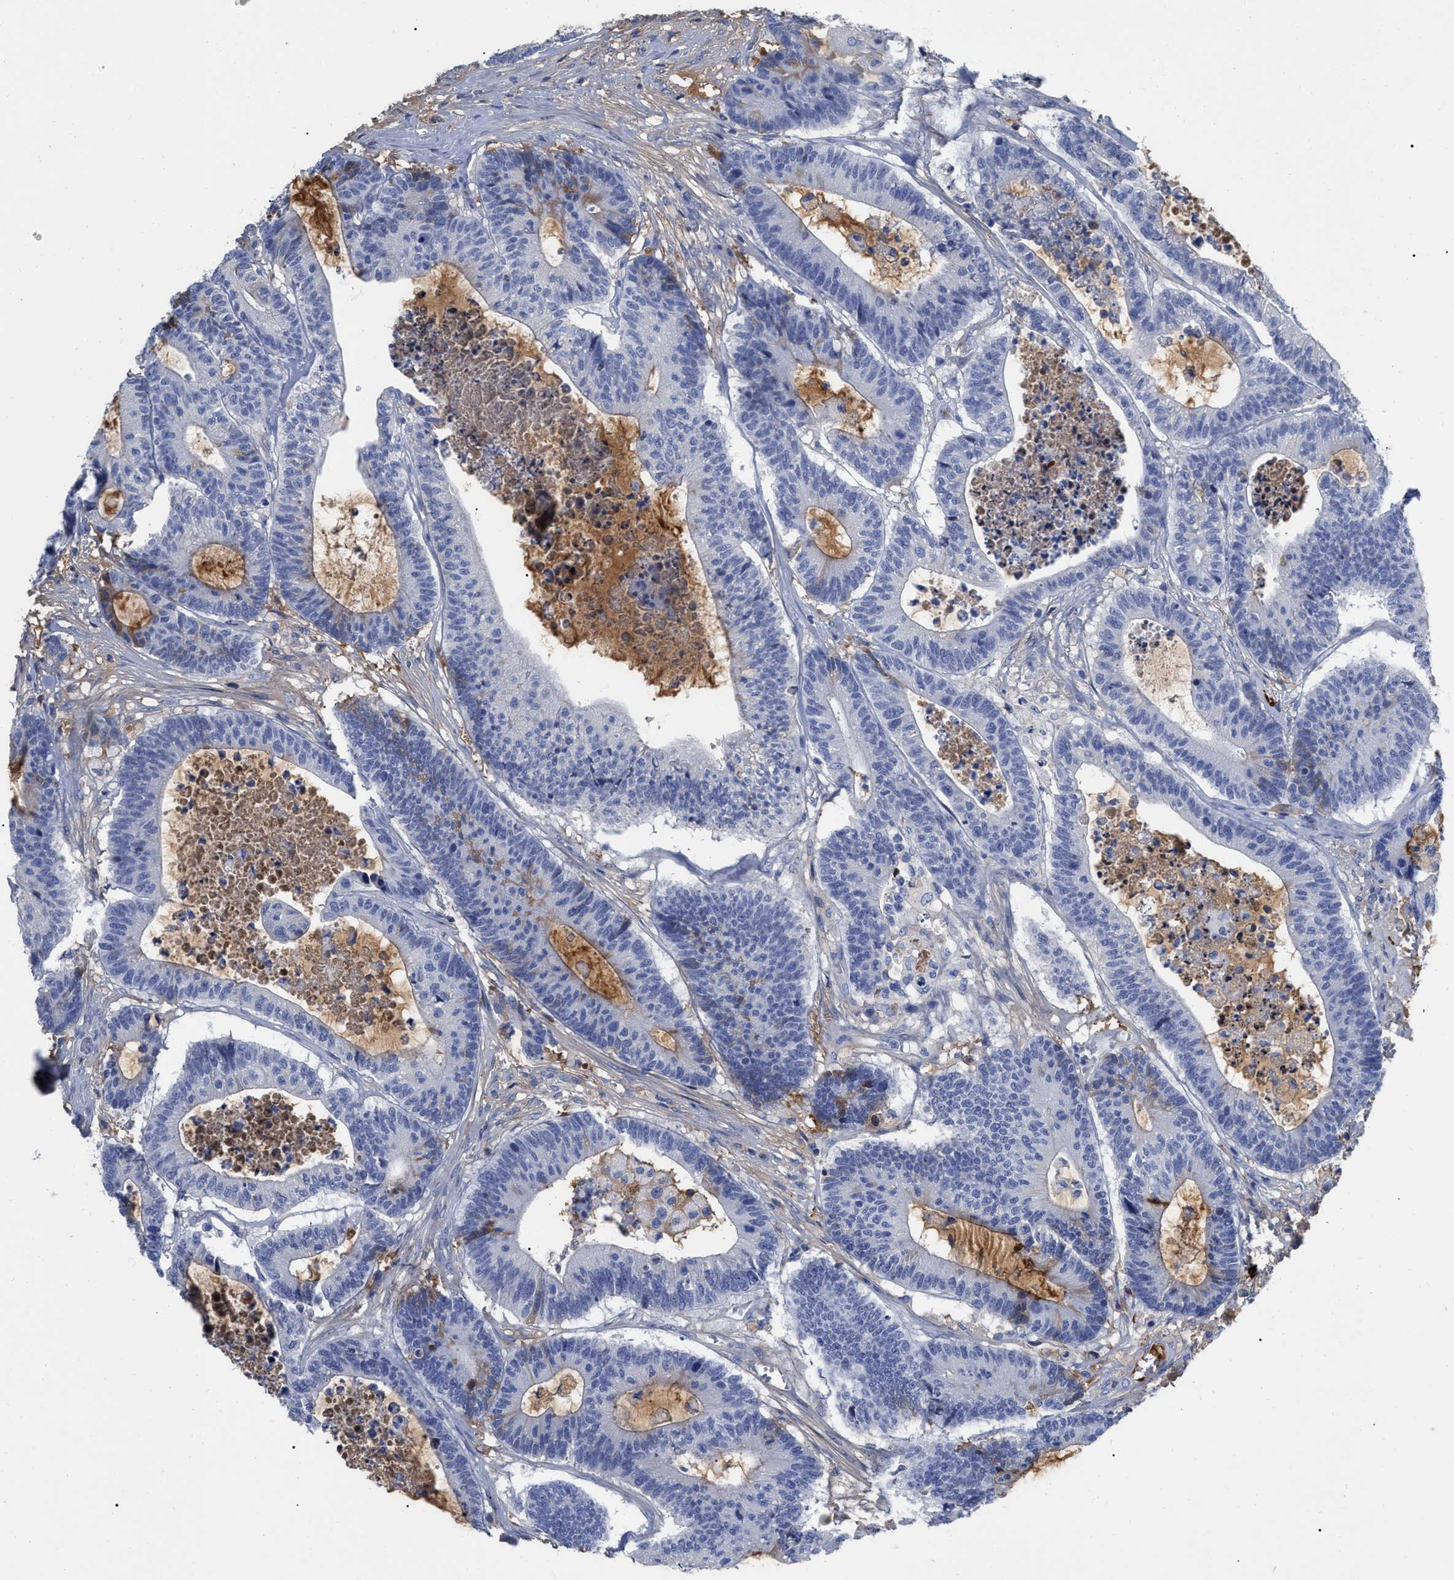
{"staining": {"intensity": "negative", "quantity": "none", "location": "none"}, "tissue": "colorectal cancer", "cell_type": "Tumor cells", "image_type": "cancer", "snomed": [{"axis": "morphology", "description": "Adenocarcinoma, NOS"}, {"axis": "topography", "description": "Colon"}], "caption": "Colorectal cancer (adenocarcinoma) was stained to show a protein in brown. There is no significant staining in tumor cells.", "gene": "IGHV5-51", "patient": {"sex": "female", "age": 84}}